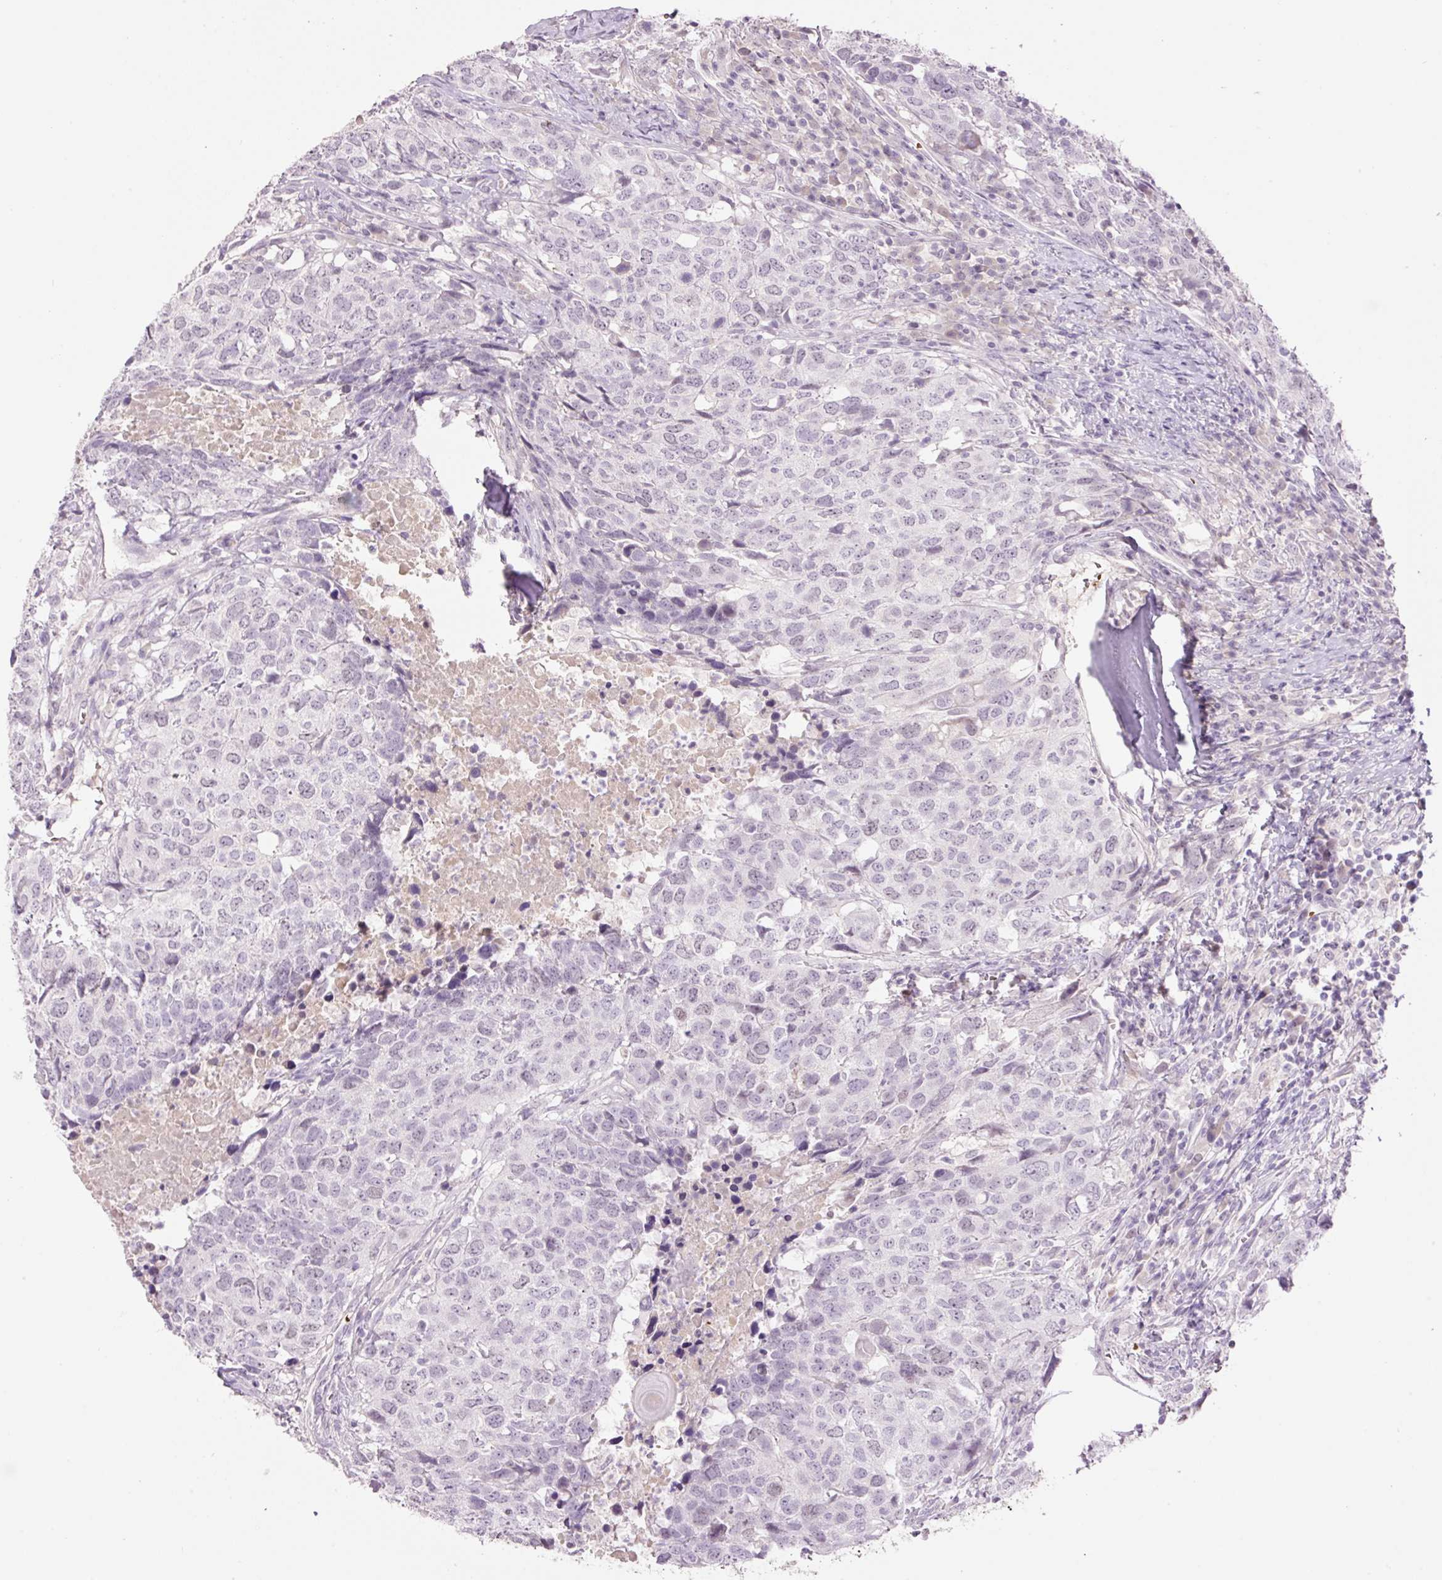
{"staining": {"intensity": "weak", "quantity": "<25%", "location": "nuclear"}, "tissue": "head and neck cancer", "cell_type": "Tumor cells", "image_type": "cancer", "snomed": [{"axis": "morphology", "description": "Normal tissue, NOS"}, {"axis": "morphology", "description": "Squamous cell carcinoma, NOS"}, {"axis": "topography", "description": "Skeletal muscle"}, {"axis": "topography", "description": "Vascular tissue"}, {"axis": "topography", "description": "Peripheral nerve tissue"}, {"axis": "topography", "description": "Head-Neck"}], "caption": "A histopathology image of head and neck cancer stained for a protein reveals no brown staining in tumor cells.", "gene": "LY6G6D", "patient": {"sex": "male", "age": 66}}